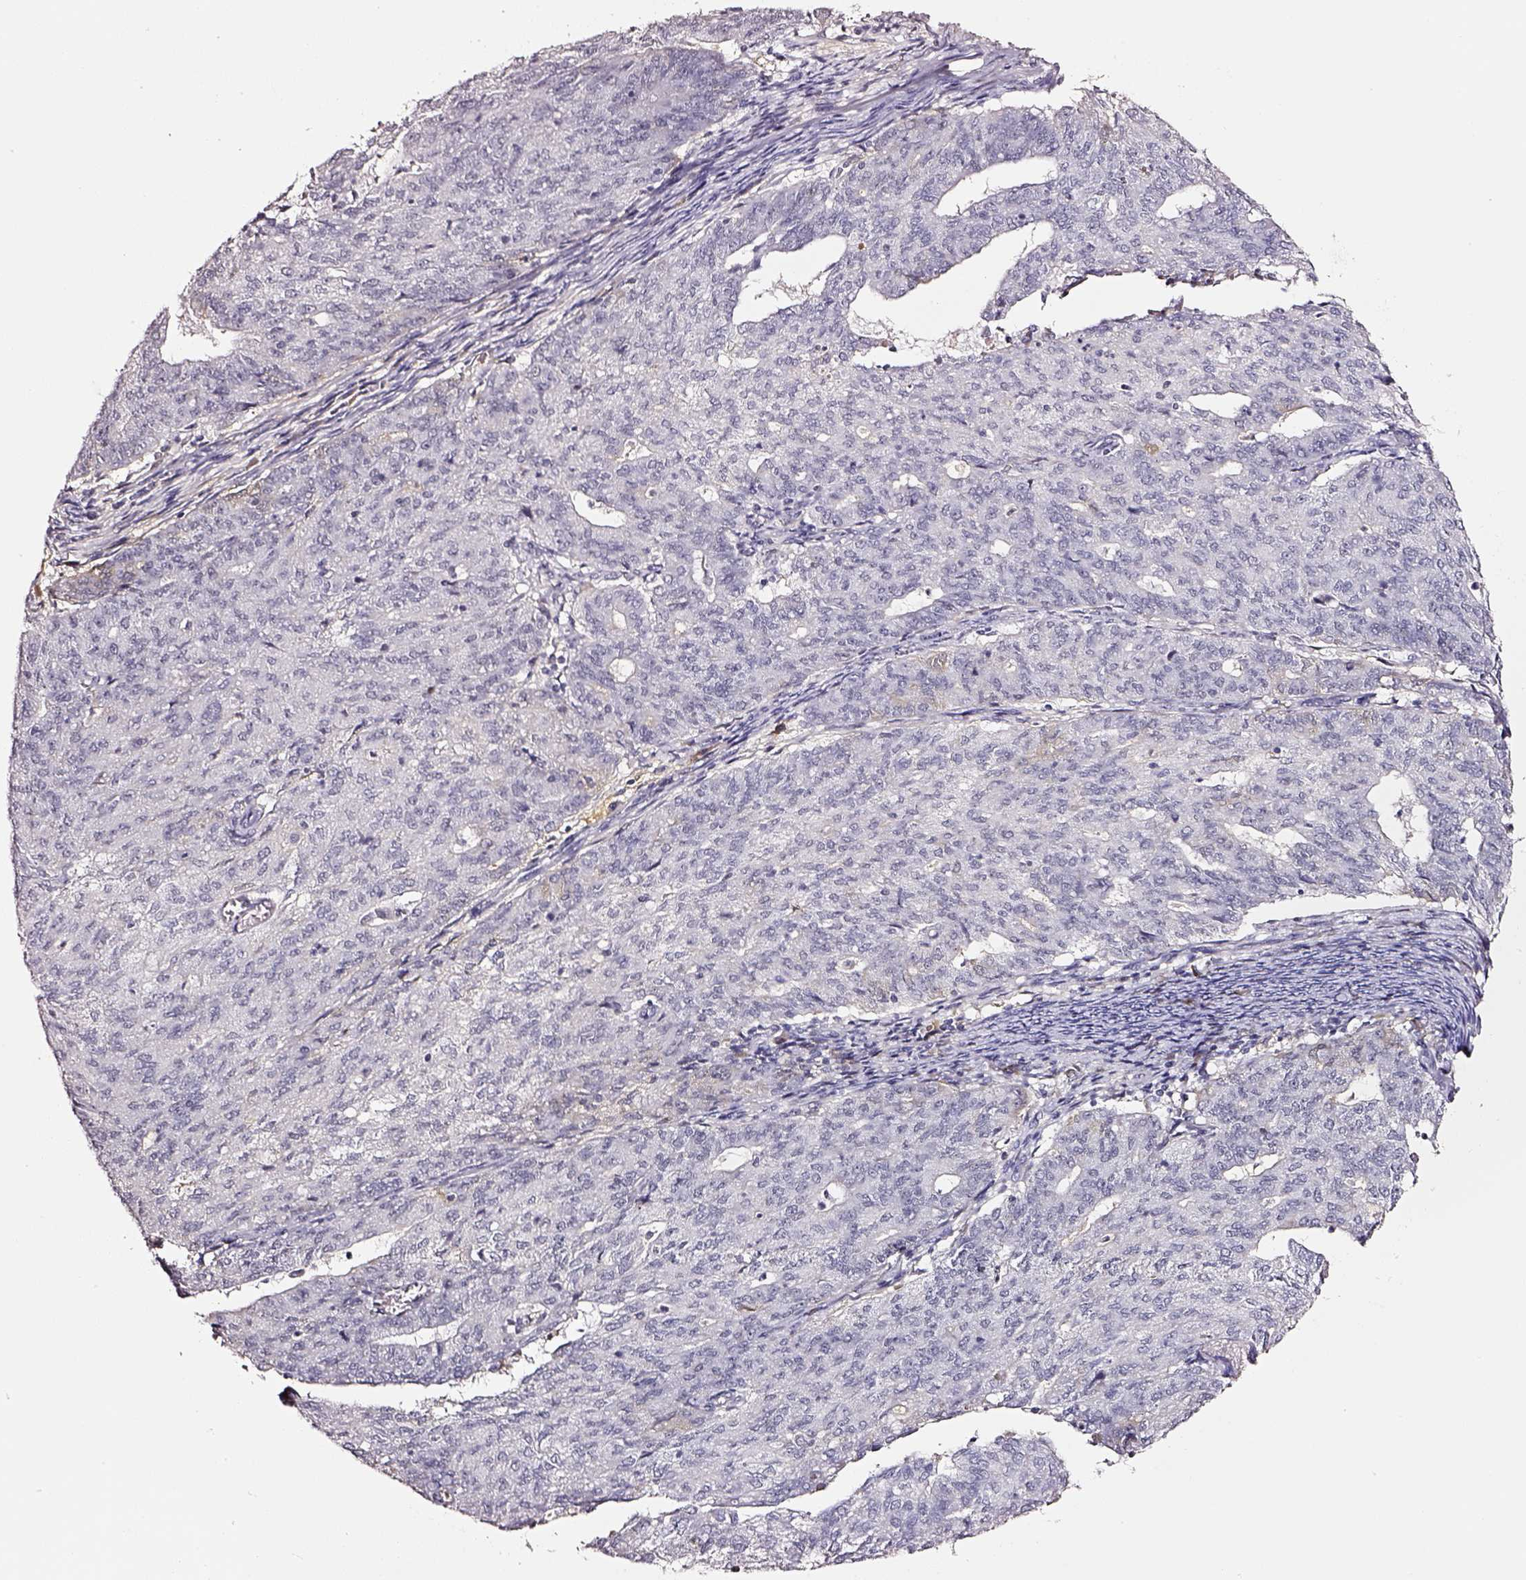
{"staining": {"intensity": "negative", "quantity": "none", "location": "none"}, "tissue": "endometrial cancer", "cell_type": "Tumor cells", "image_type": "cancer", "snomed": [{"axis": "morphology", "description": "Adenocarcinoma, NOS"}, {"axis": "topography", "description": "Endometrium"}], "caption": "A micrograph of human adenocarcinoma (endometrial) is negative for staining in tumor cells.", "gene": "SMIM17", "patient": {"sex": "female", "age": 82}}